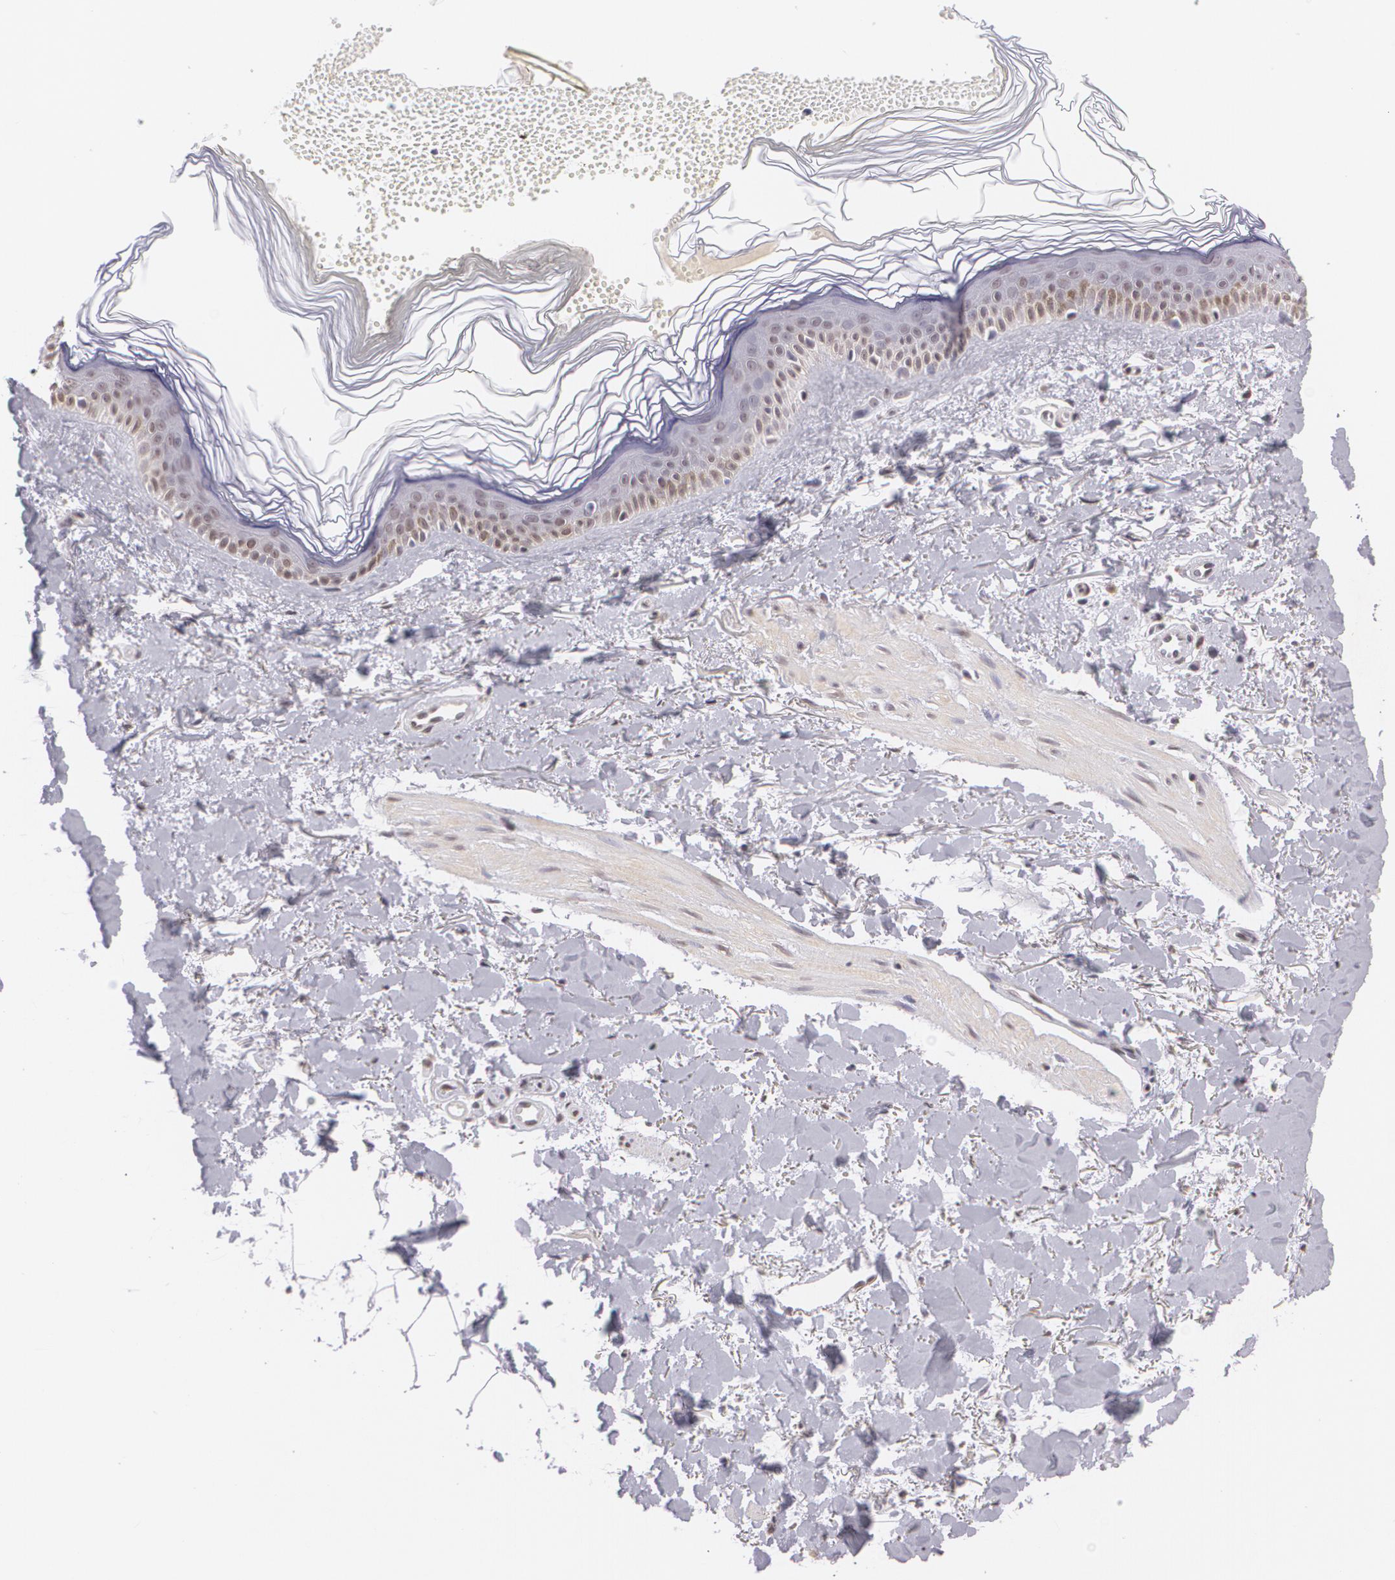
{"staining": {"intensity": "negative", "quantity": "none", "location": "none"}, "tissue": "melanoma", "cell_type": "Tumor cells", "image_type": "cancer", "snomed": [{"axis": "morphology", "description": "Malignant melanoma, NOS"}, {"axis": "topography", "description": "Skin"}], "caption": "Tumor cells show no significant expression in malignant melanoma.", "gene": "MUC1", "patient": {"sex": "female", "age": 73}}